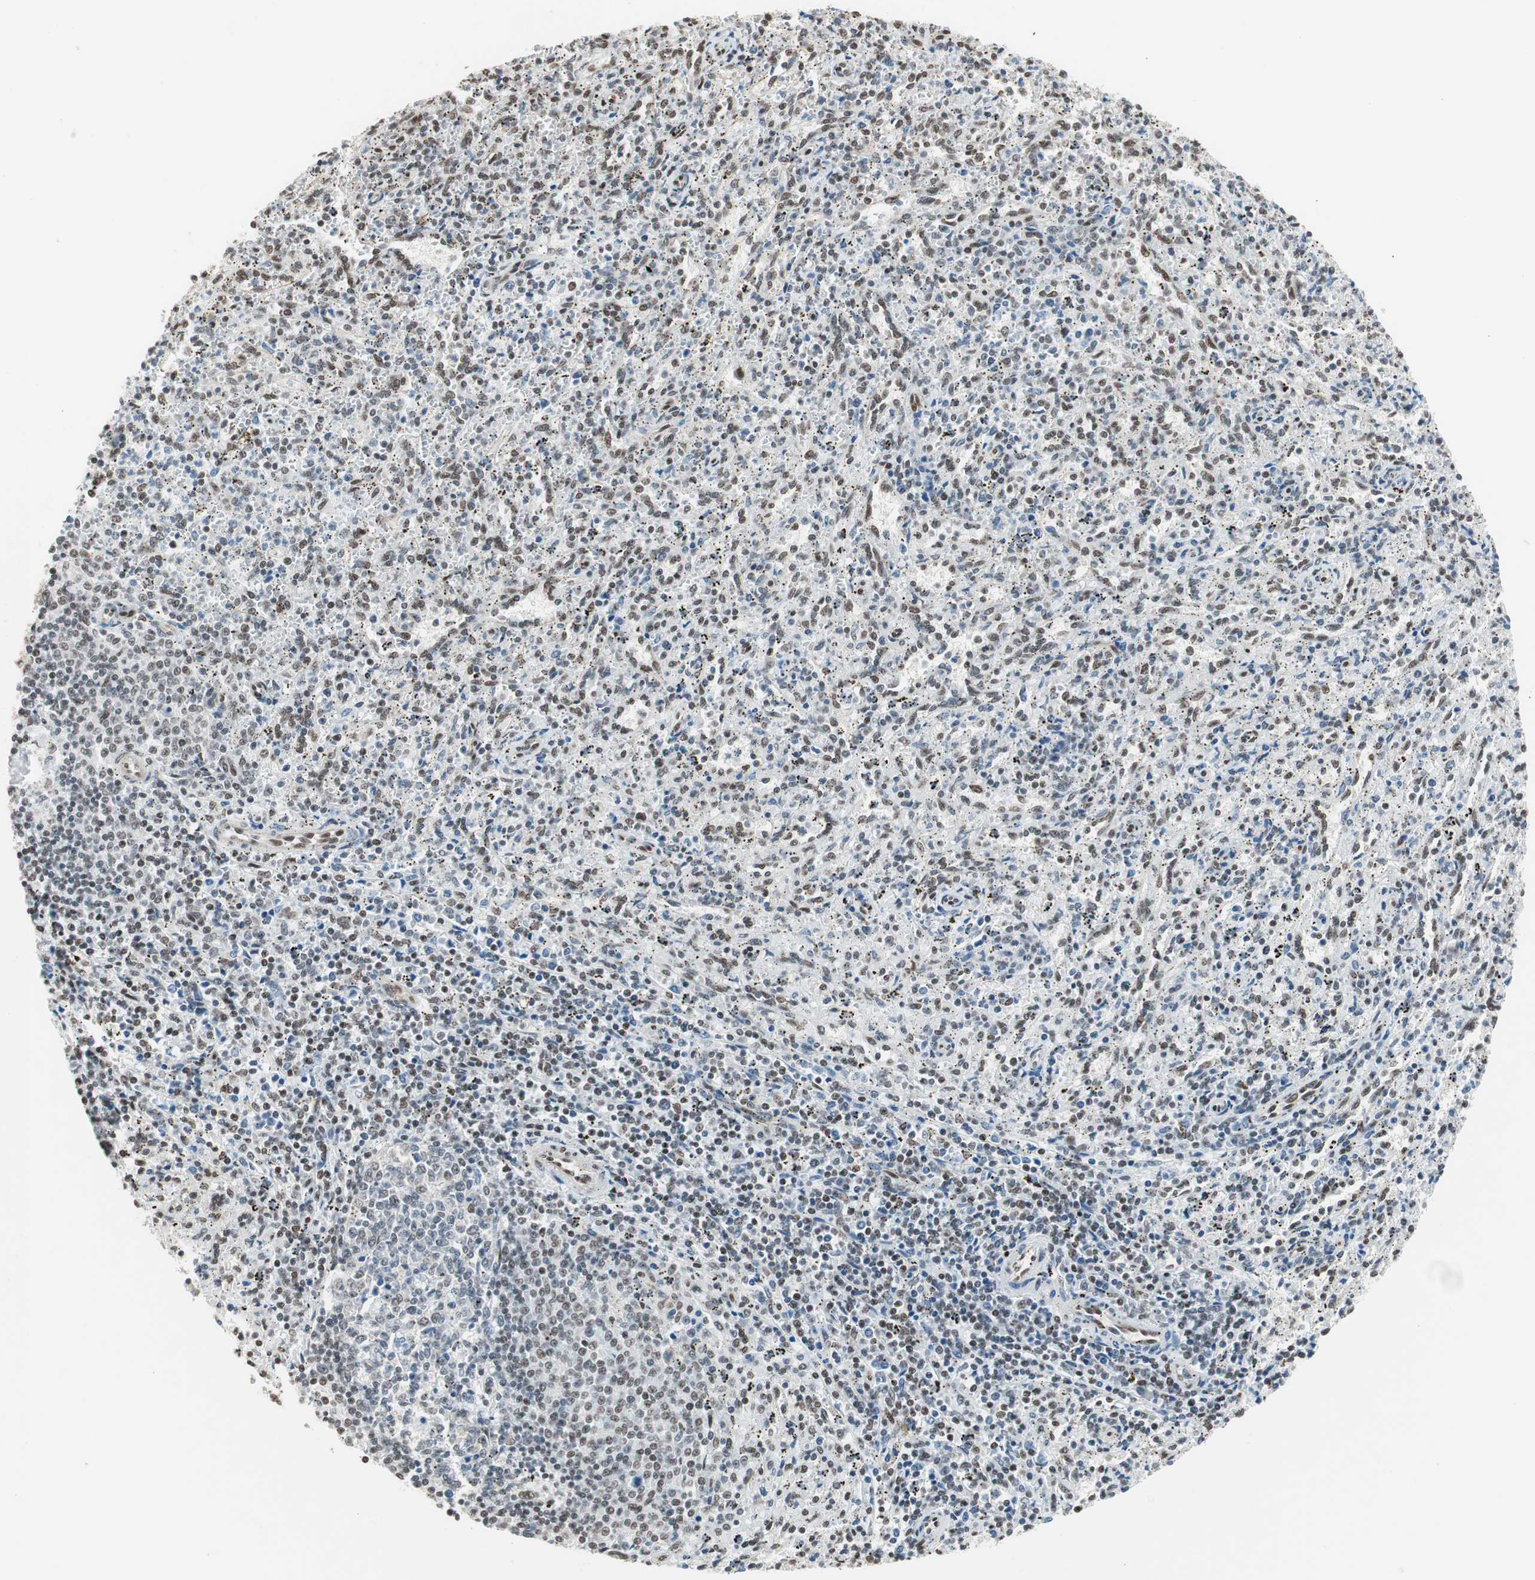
{"staining": {"intensity": "moderate", "quantity": "25%-75%", "location": "nuclear"}, "tissue": "spleen", "cell_type": "Cells in red pulp", "image_type": "normal", "snomed": [{"axis": "morphology", "description": "Normal tissue, NOS"}, {"axis": "topography", "description": "Spleen"}], "caption": "Brown immunohistochemical staining in normal human spleen shows moderate nuclear expression in about 25%-75% of cells in red pulp.", "gene": "ZBTB17", "patient": {"sex": "female", "age": 10}}